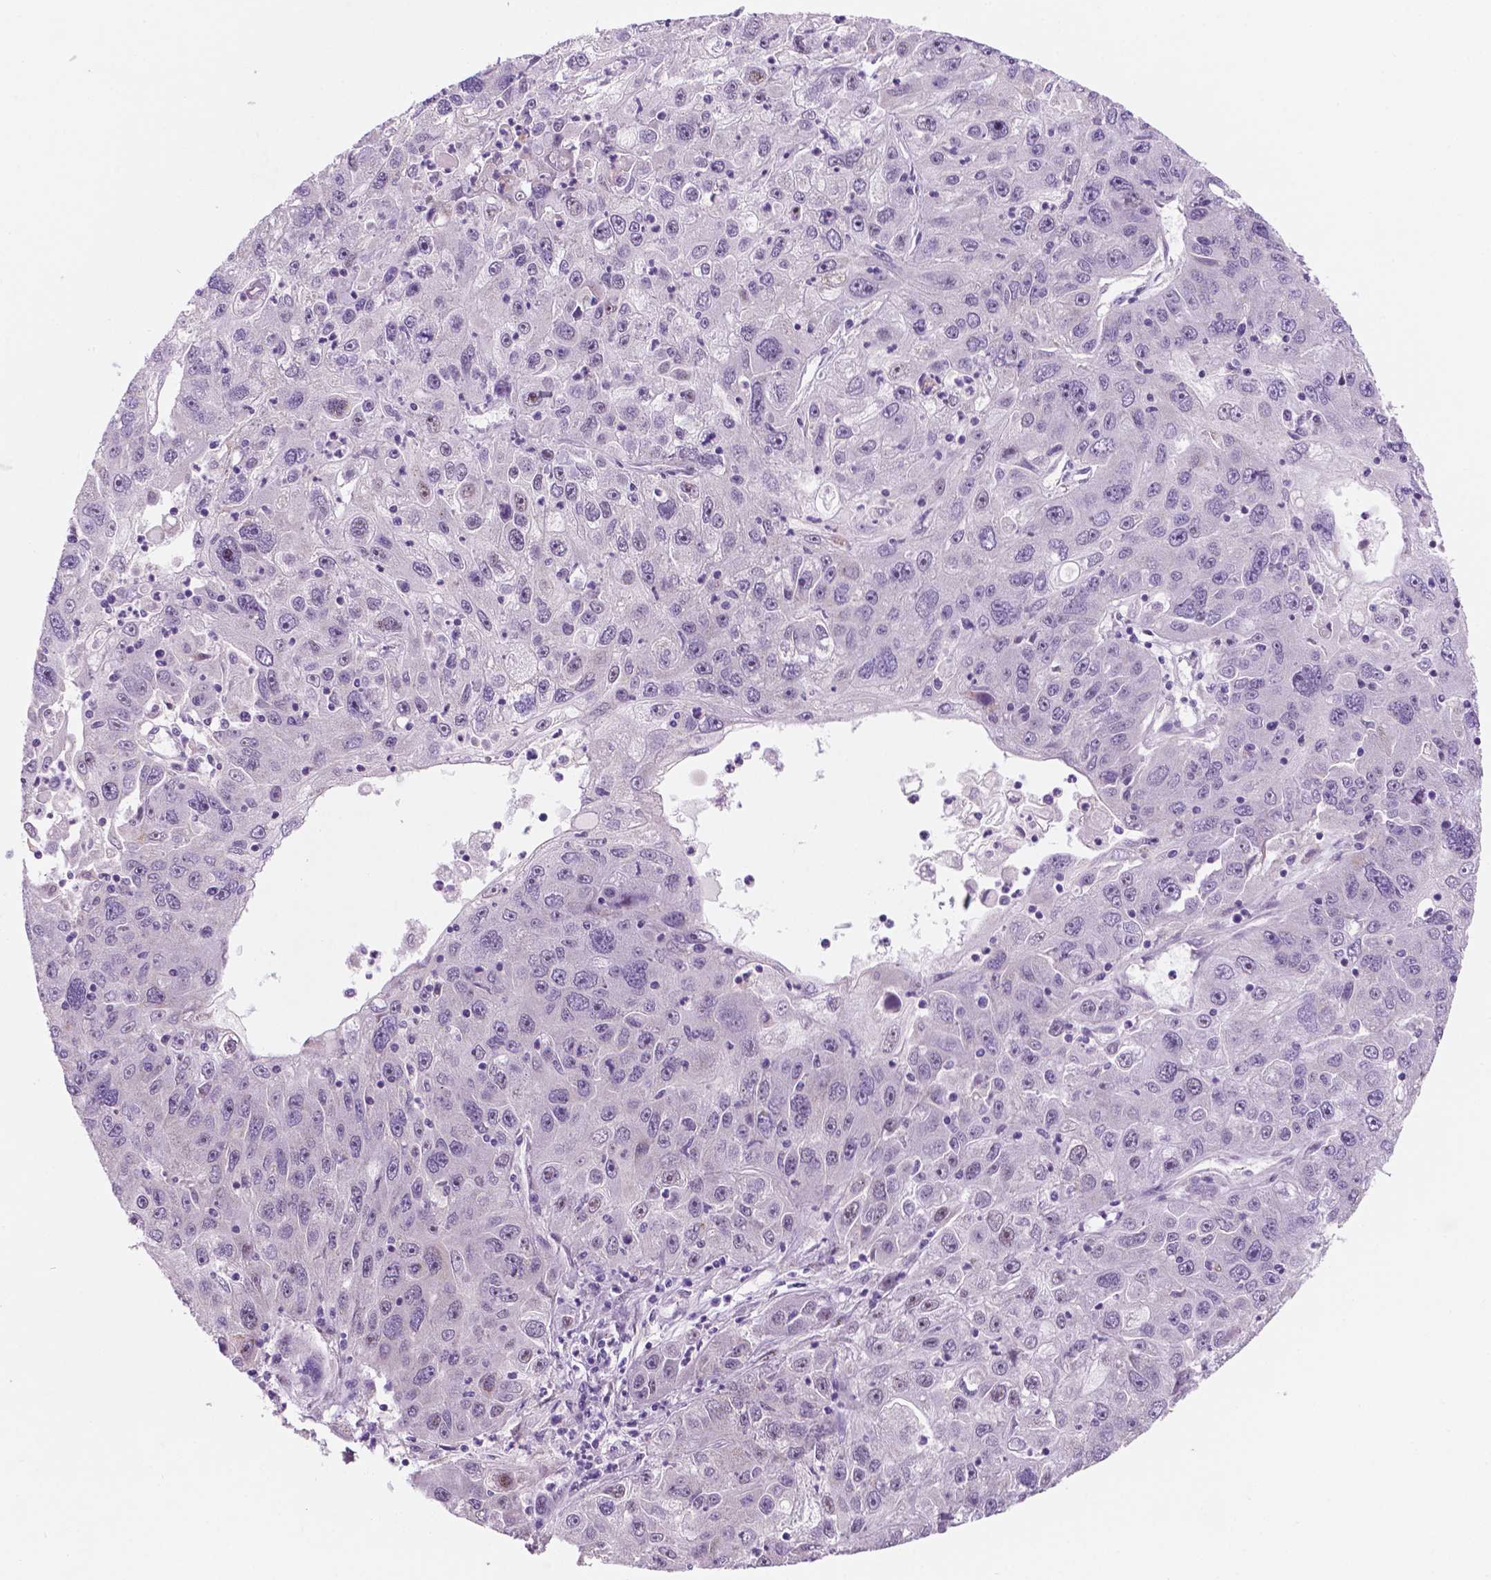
{"staining": {"intensity": "negative", "quantity": "none", "location": "none"}, "tissue": "stomach cancer", "cell_type": "Tumor cells", "image_type": "cancer", "snomed": [{"axis": "morphology", "description": "Adenocarcinoma, NOS"}, {"axis": "topography", "description": "Stomach"}], "caption": "This is an immunohistochemistry photomicrograph of stomach cancer (adenocarcinoma). There is no staining in tumor cells.", "gene": "C18orf21", "patient": {"sex": "male", "age": 56}}